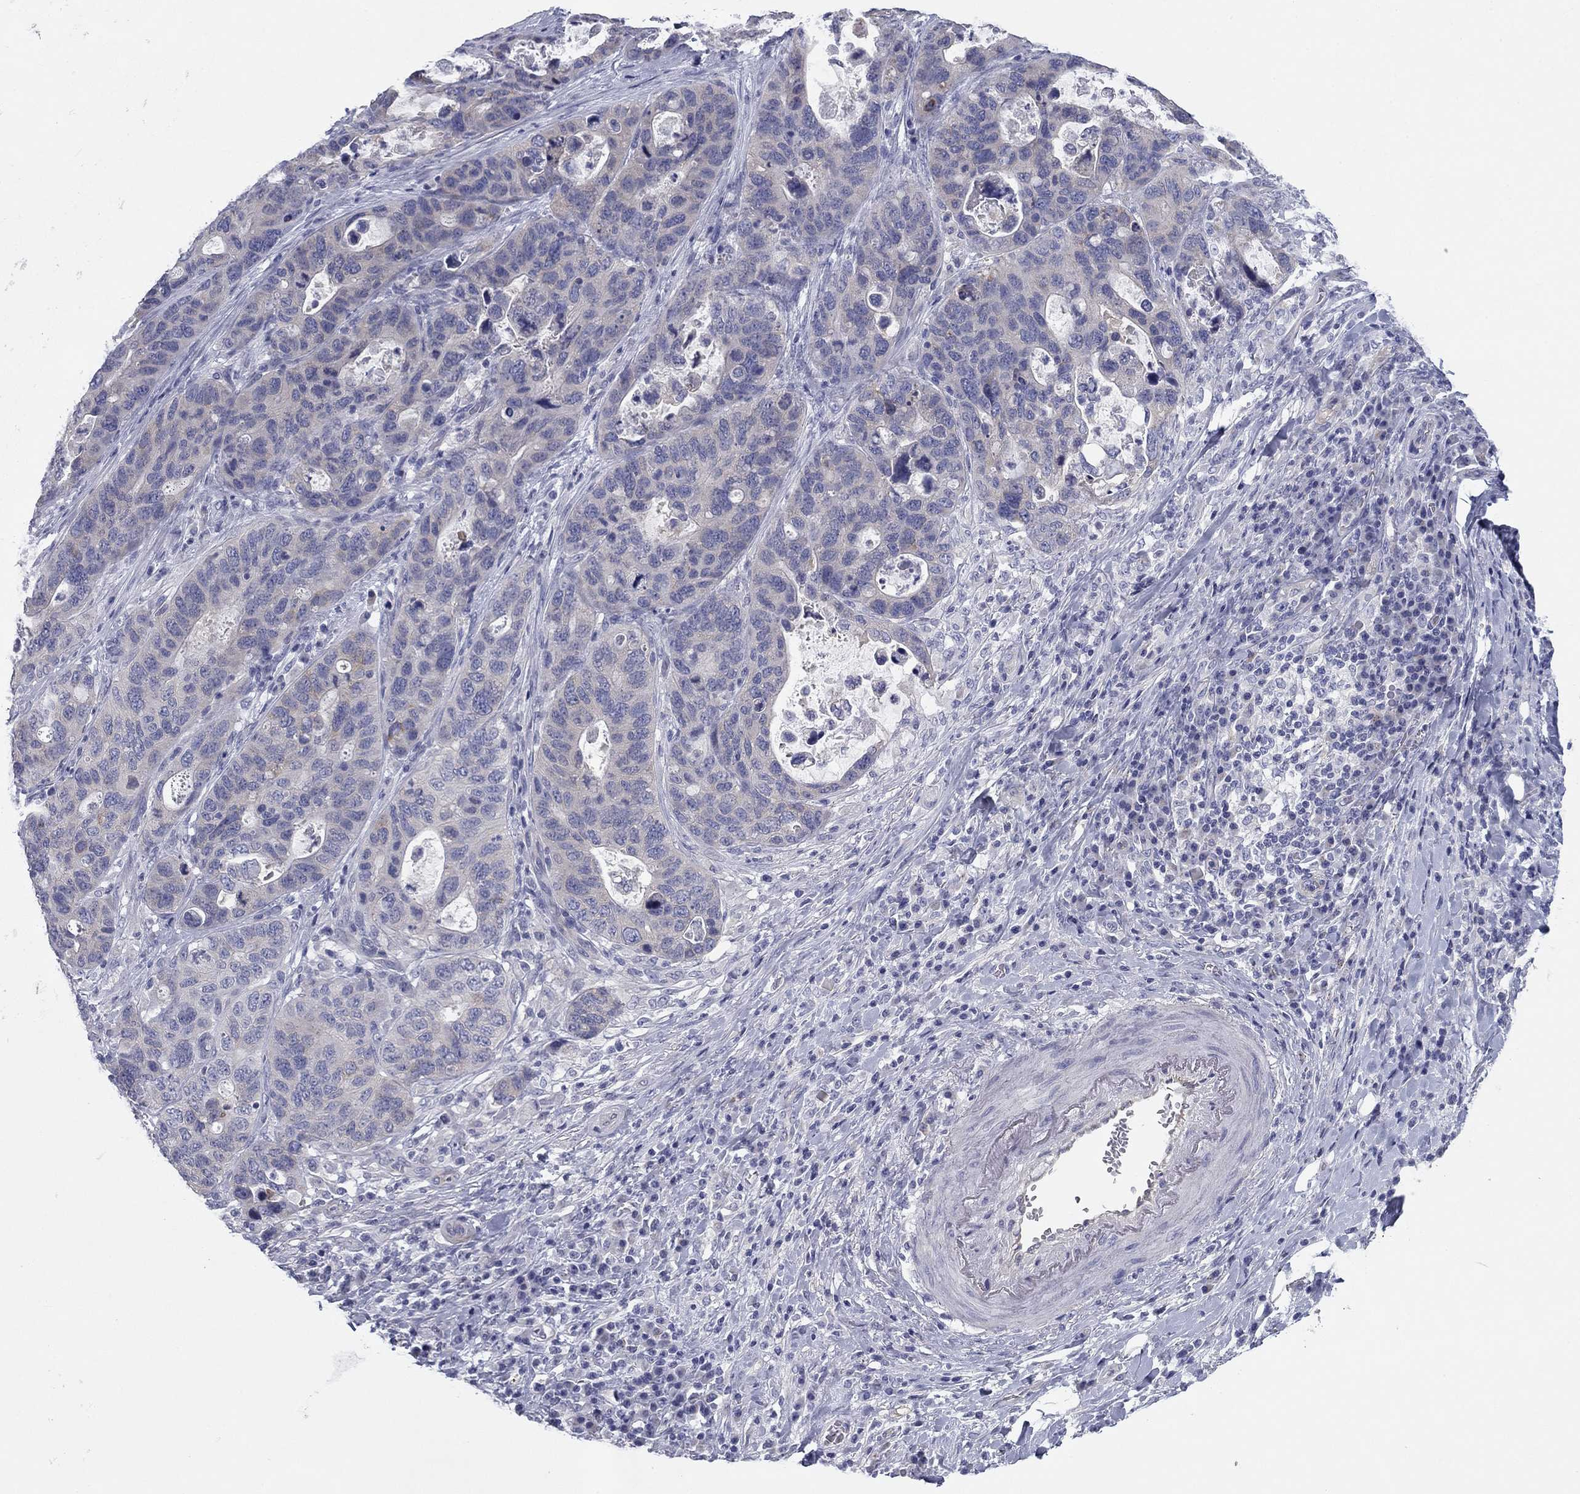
{"staining": {"intensity": "weak", "quantity": "<25%", "location": "cytoplasmic/membranous"}, "tissue": "stomach cancer", "cell_type": "Tumor cells", "image_type": "cancer", "snomed": [{"axis": "morphology", "description": "Adenocarcinoma, NOS"}, {"axis": "topography", "description": "Stomach"}], "caption": "Immunohistochemical staining of human stomach cancer (adenocarcinoma) shows no significant expression in tumor cells.", "gene": "SEPTIN3", "patient": {"sex": "male", "age": 54}}